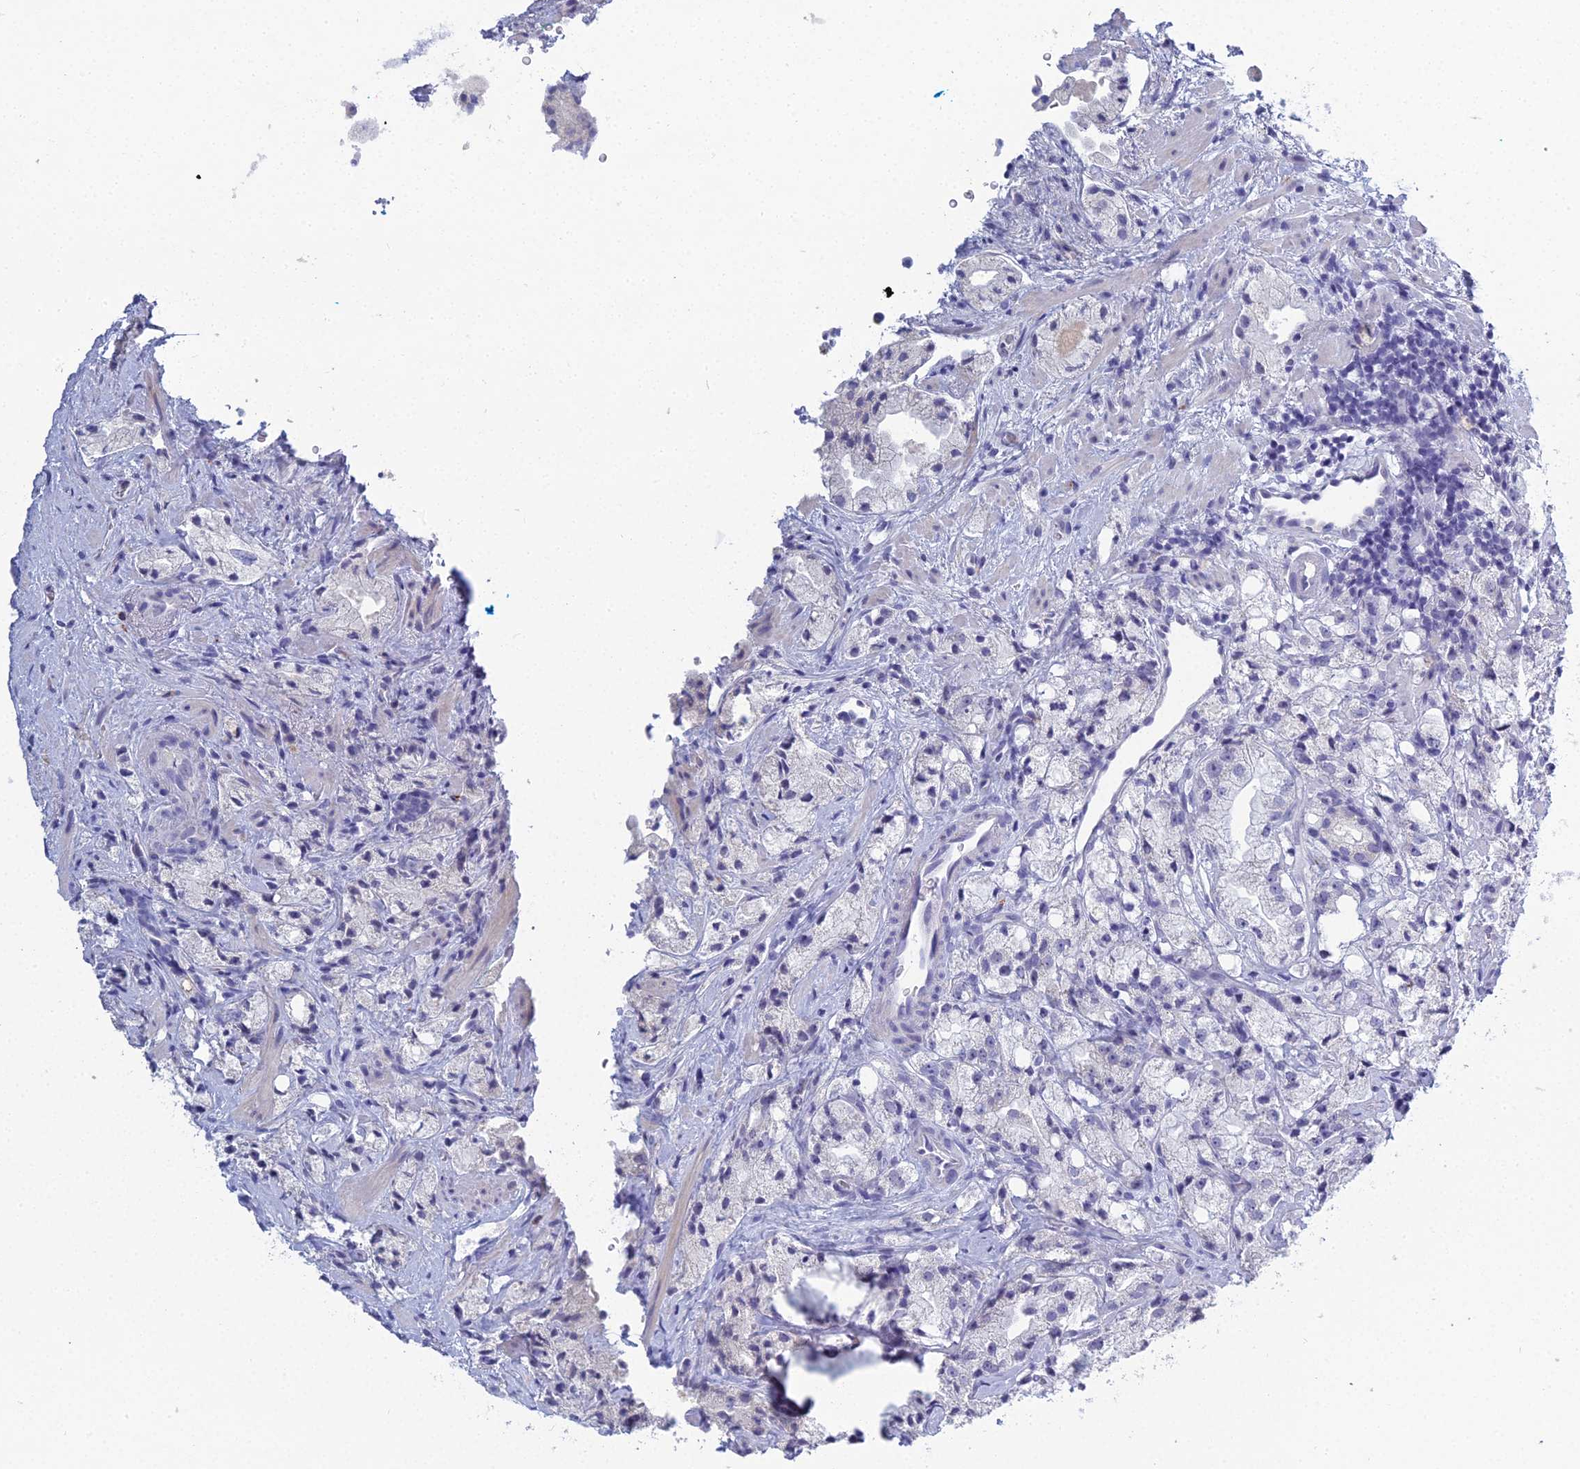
{"staining": {"intensity": "negative", "quantity": "none", "location": "none"}, "tissue": "prostate cancer", "cell_type": "Tumor cells", "image_type": "cancer", "snomed": [{"axis": "morphology", "description": "Adenocarcinoma, High grade"}, {"axis": "topography", "description": "Prostate"}], "caption": "Immunohistochemistry of human high-grade adenocarcinoma (prostate) exhibits no positivity in tumor cells.", "gene": "MUC13", "patient": {"sex": "male", "age": 64}}